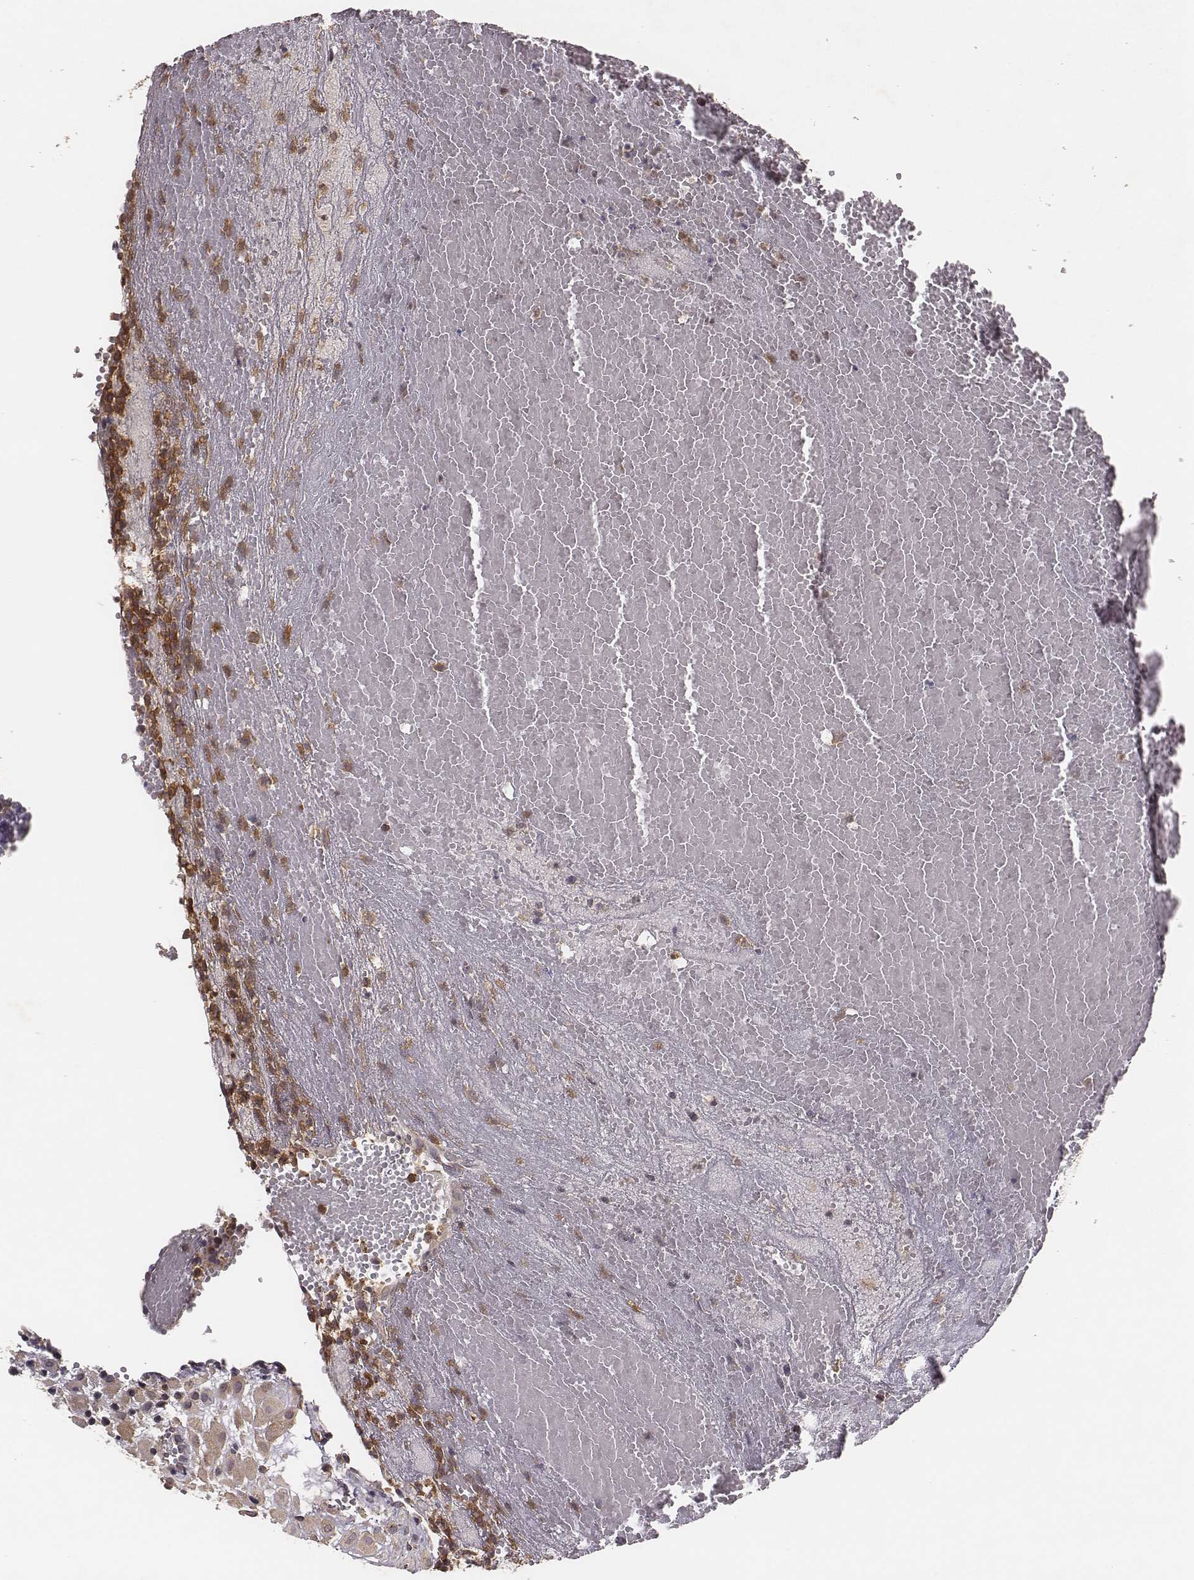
{"staining": {"intensity": "weak", "quantity": "25%-75%", "location": "cytoplasmic/membranous"}, "tissue": "placenta", "cell_type": "Decidual cells", "image_type": "normal", "snomed": [{"axis": "morphology", "description": "Normal tissue, NOS"}, {"axis": "topography", "description": "Placenta"}], "caption": "IHC (DAB) staining of normal placenta exhibits weak cytoplasmic/membranous protein expression in approximately 25%-75% of decidual cells.", "gene": "PILRA", "patient": {"sex": "female", "age": 24}}